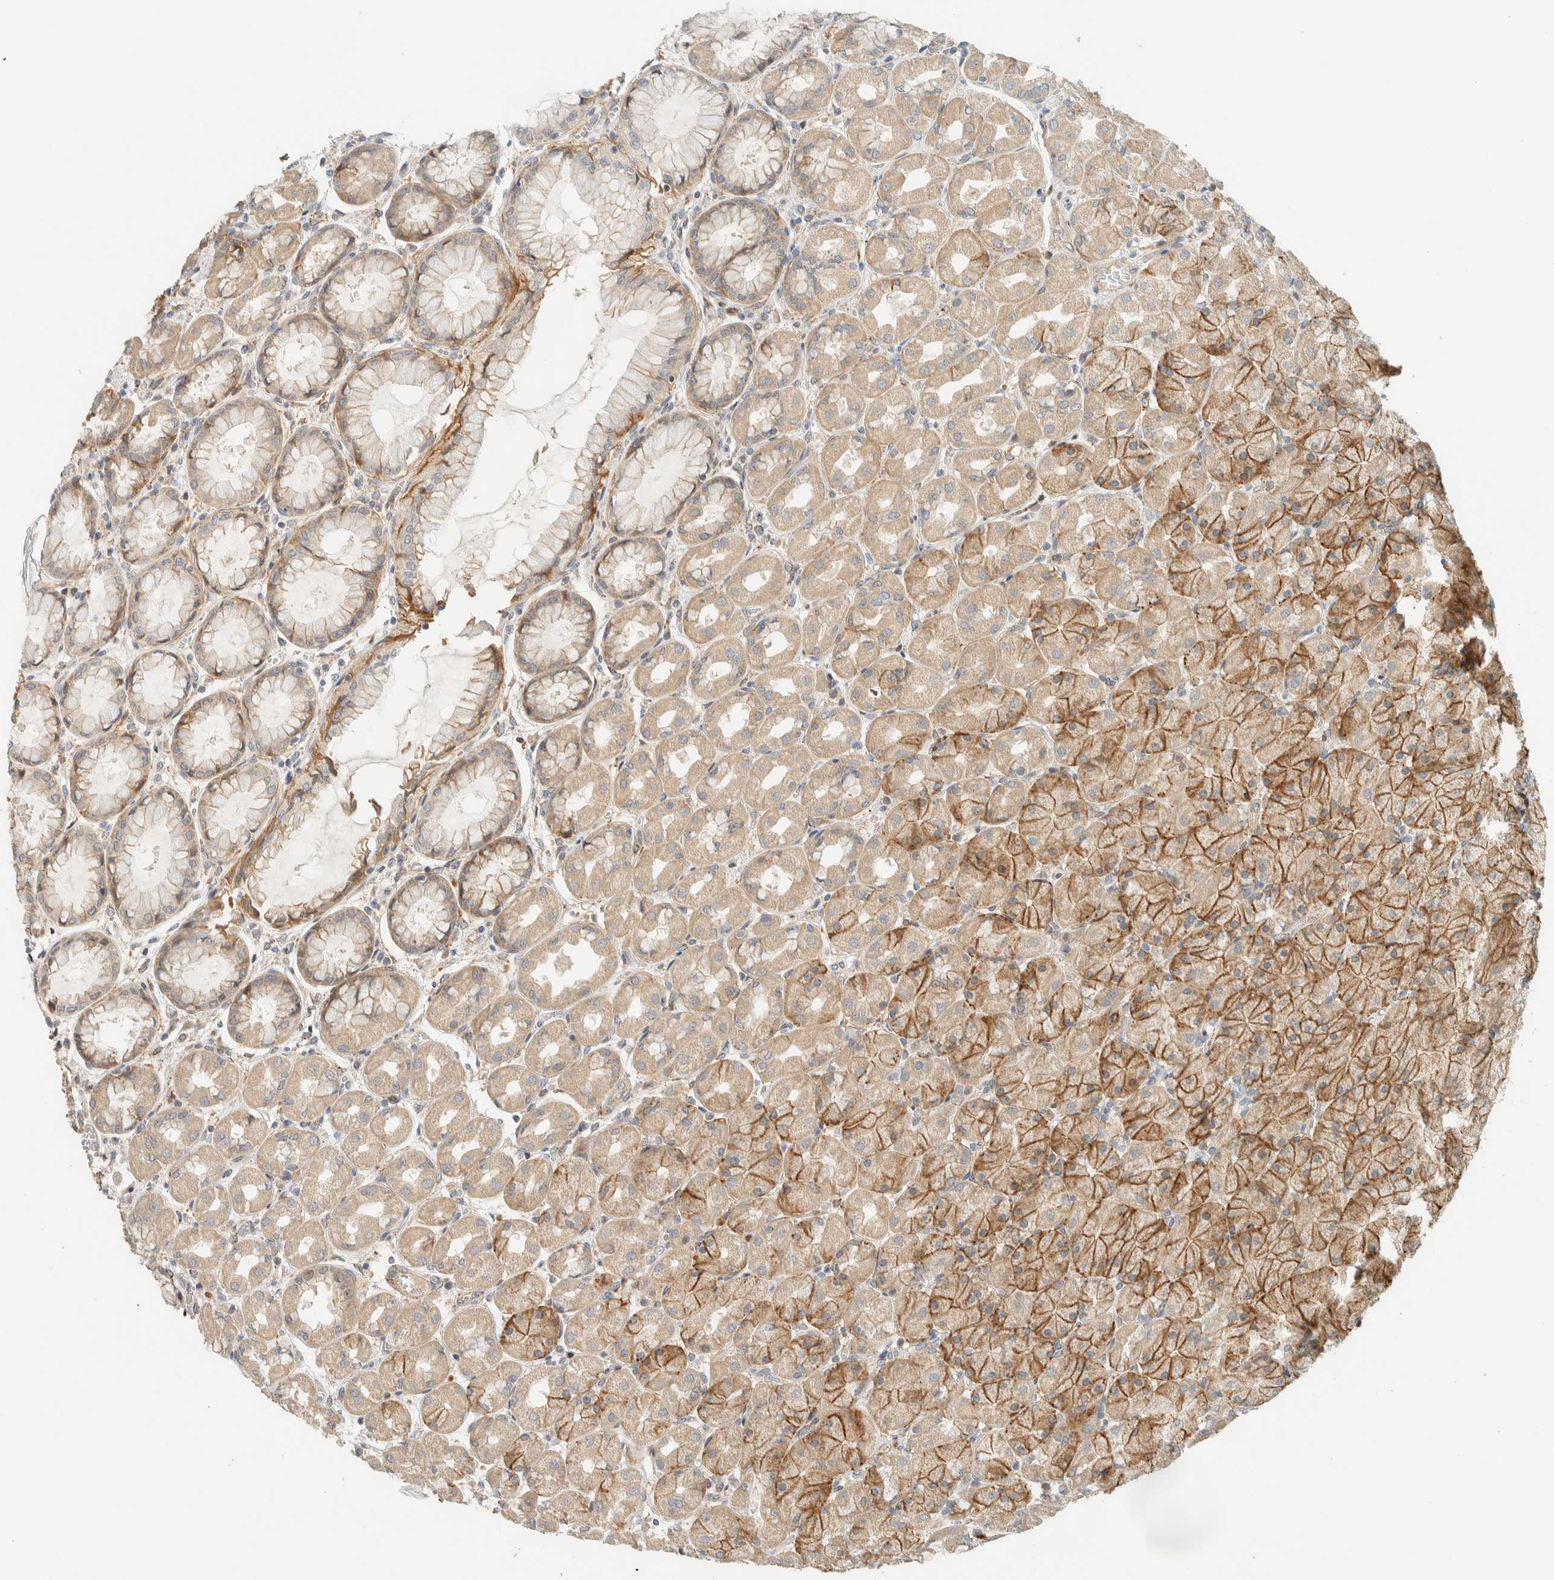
{"staining": {"intensity": "moderate", "quantity": "25%-75%", "location": "cytoplasmic/membranous"}, "tissue": "stomach", "cell_type": "Glandular cells", "image_type": "normal", "snomed": [{"axis": "morphology", "description": "Normal tissue, NOS"}, {"axis": "topography", "description": "Stomach, upper"}], "caption": "A brown stain shows moderate cytoplasmic/membranous staining of a protein in glandular cells of benign stomach. The staining is performed using DAB (3,3'-diaminobenzidine) brown chromogen to label protein expression. The nuclei are counter-stained blue using hematoxylin.", "gene": "CCDC171", "patient": {"sex": "female", "age": 56}}